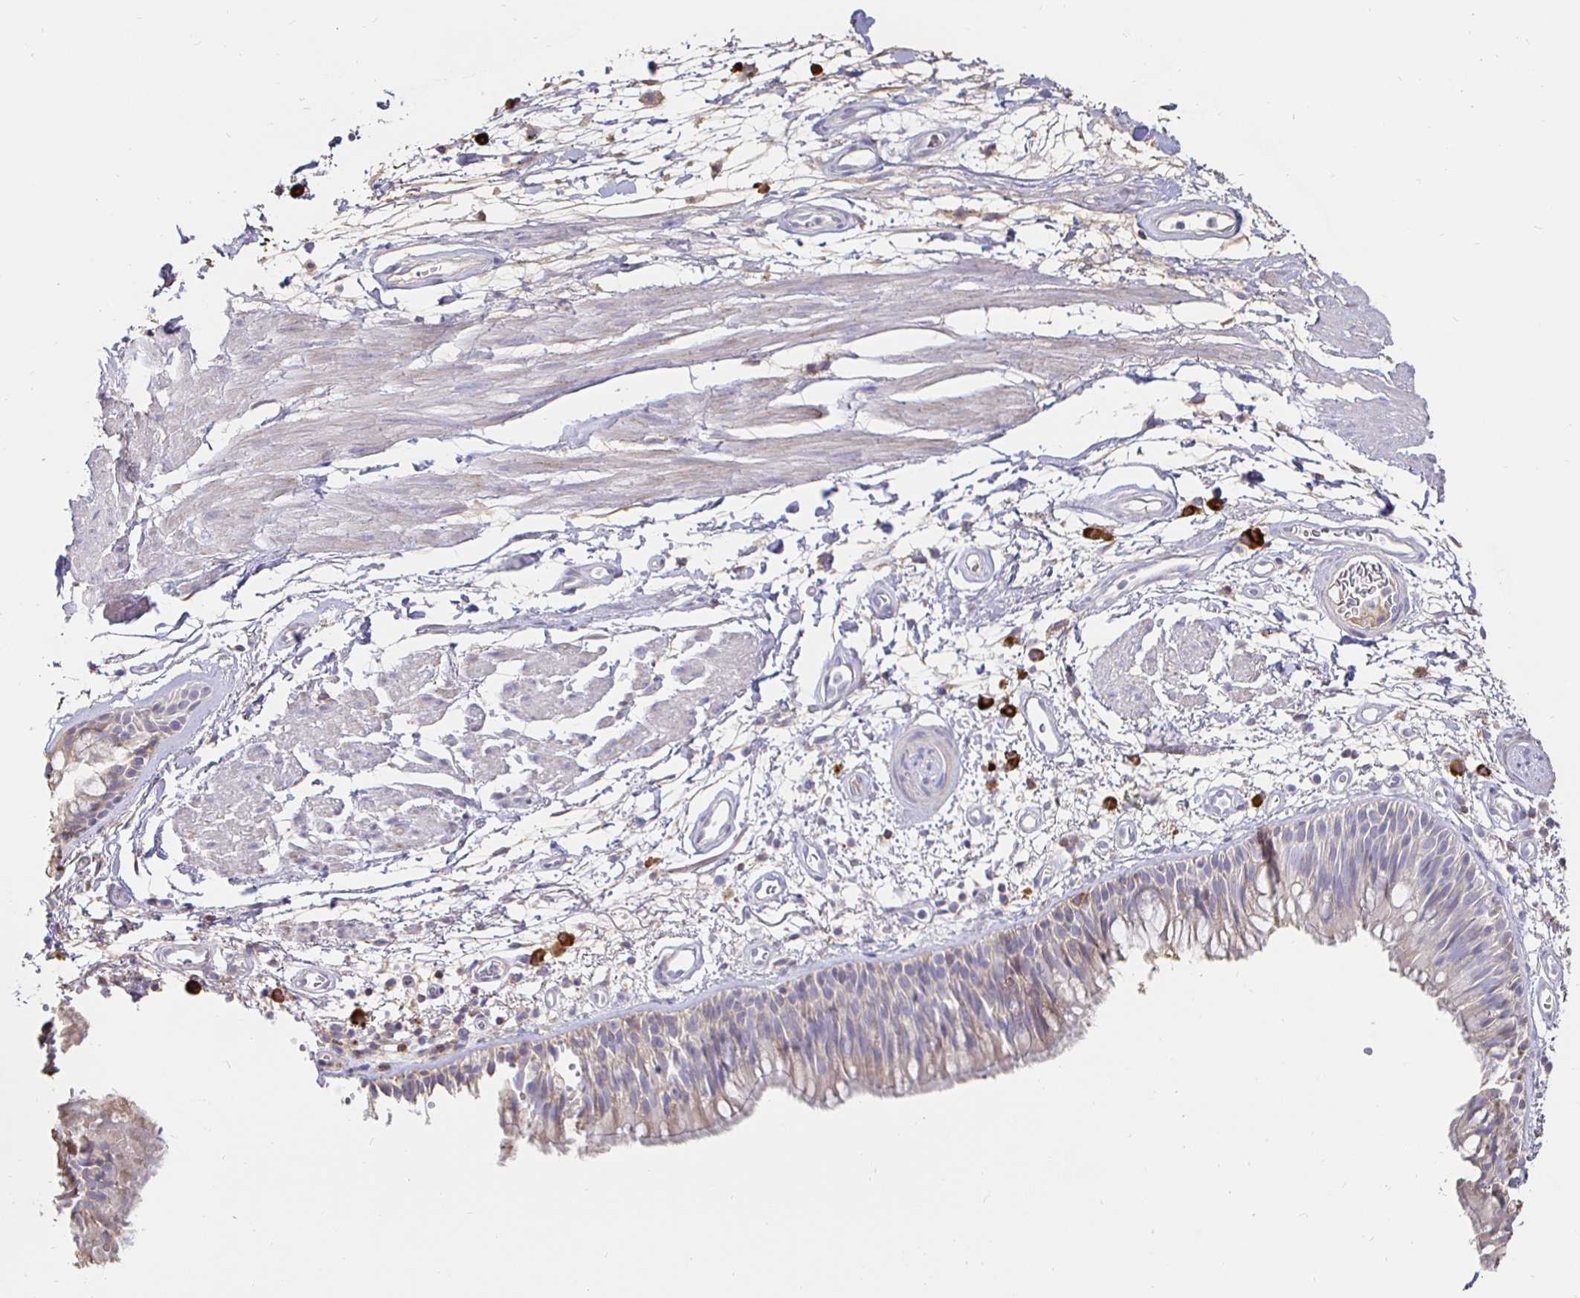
{"staining": {"intensity": "weak", "quantity": "25%-75%", "location": "cytoplasmic/membranous"}, "tissue": "bronchus", "cell_type": "Respiratory epithelial cells", "image_type": "normal", "snomed": [{"axis": "morphology", "description": "Normal tissue, NOS"}, {"axis": "morphology", "description": "Squamous cell carcinoma, NOS"}, {"axis": "topography", "description": "Cartilage tissue"}, {"axis": "topography", "description": "Bronchus"}, {"axis": "topography", "description": "Lung"}], "caption": "DAB (3,3'-diaminobenzidine) immunohistochemical staining of normal human bronchus demonstrates weak cytoplasmic/membranous protein expression in about 25%-75% of respiratory epithelial cells.", "gene": "CXCR3", "patient": {"sex": "male", "age": 66}}